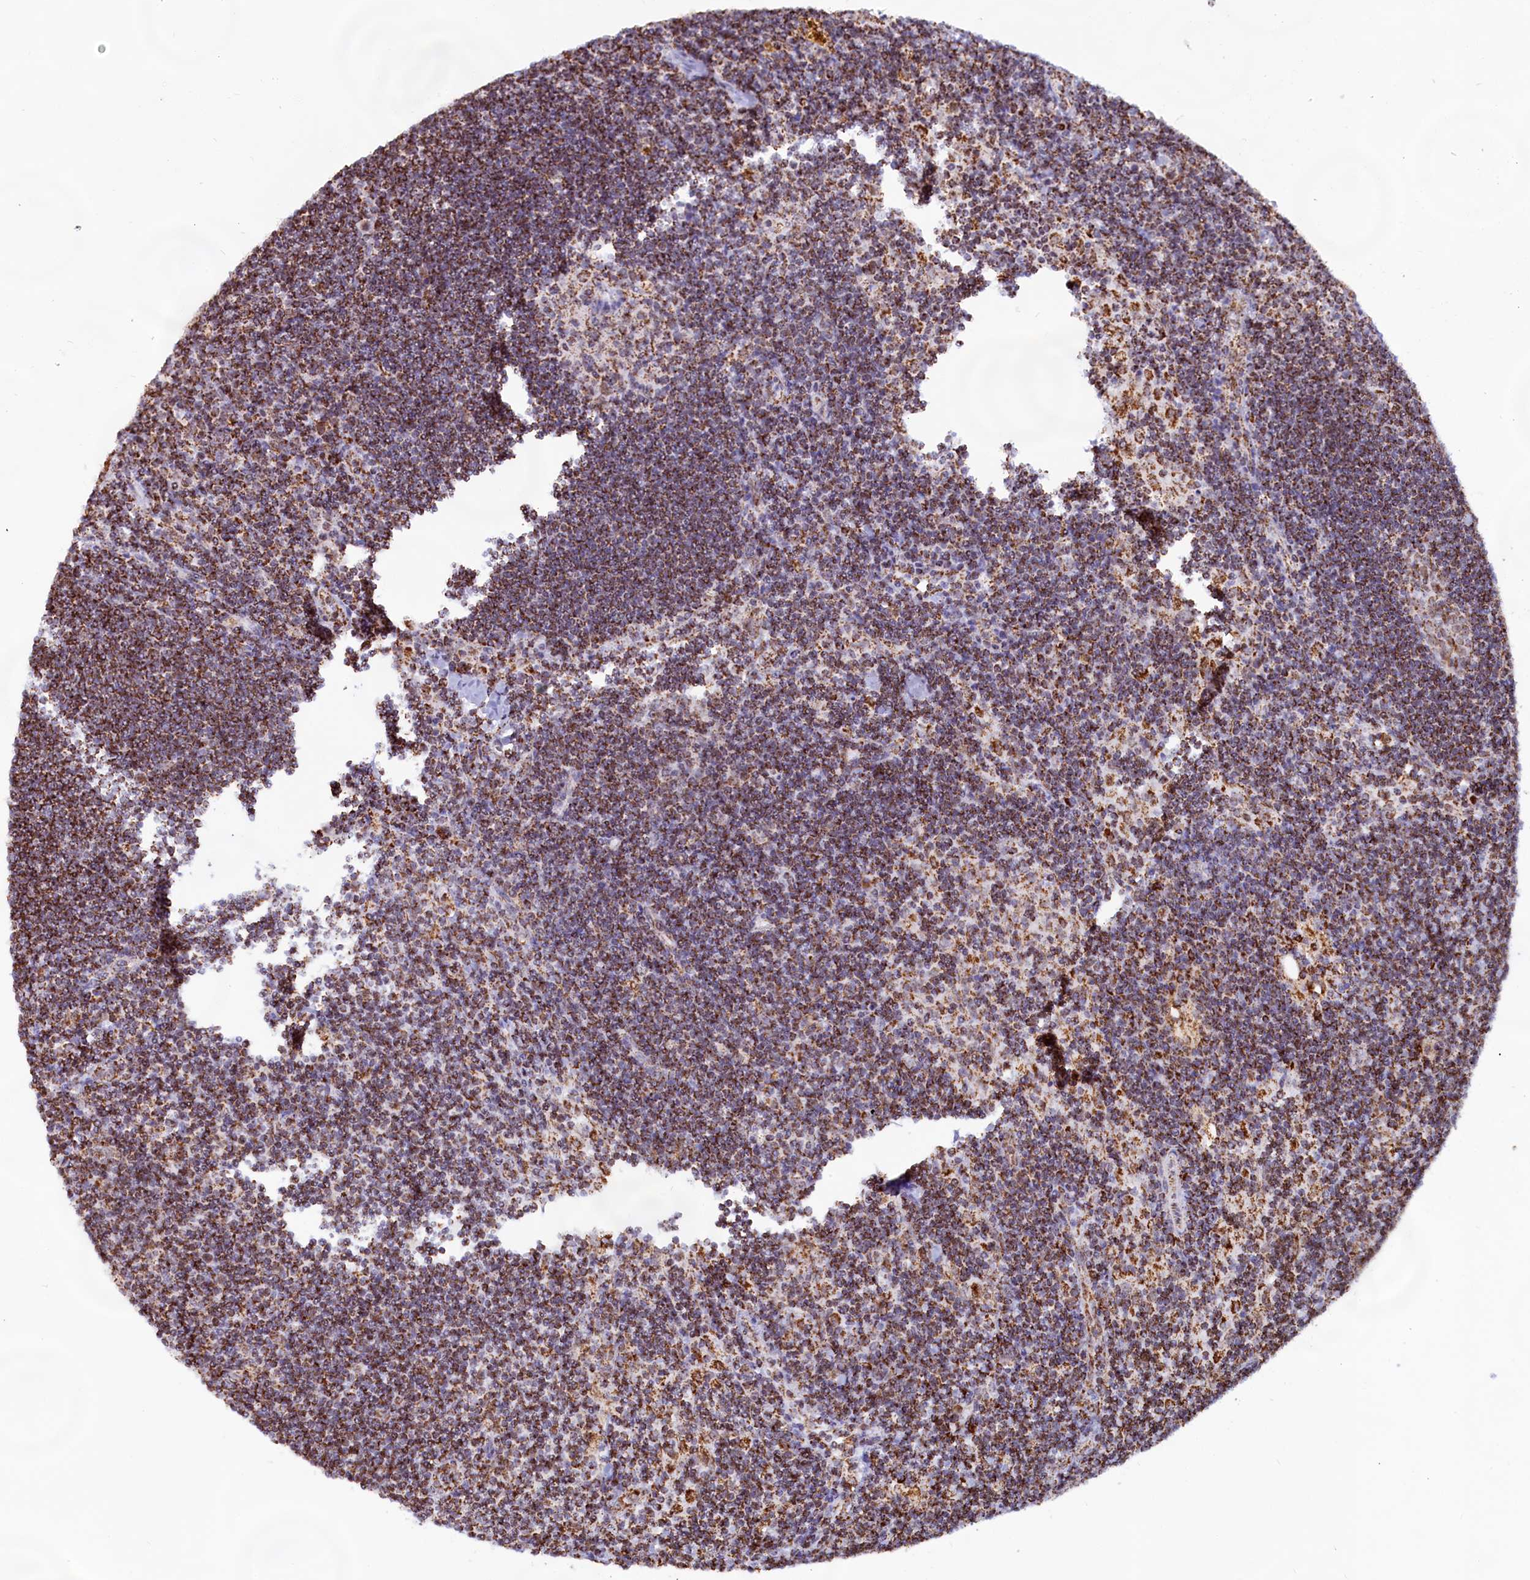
{"staining": {"intensity": "moderate", "quantity": "25%-75%", "location": "cytoplasmic/membranous"}, "tissue": "lymph node", "cell_type": "Germinal center cells", "image_type": "normal", "snomed": [{"axis": "morphology", "description": "Normal tissue, NOS"}, {"axis": "topography", "description": "Lymph node"}], "caption": "This micrograph reveals unremarkable lymph node stained with IHC to label a protein in brown. The cytoplasmic/membranous of germinal center cells show moderate positivity for the protein. Nuclei are counter-stained blue.", "gene": "C1D", "patient": {"sex": "male", "age": 24}}